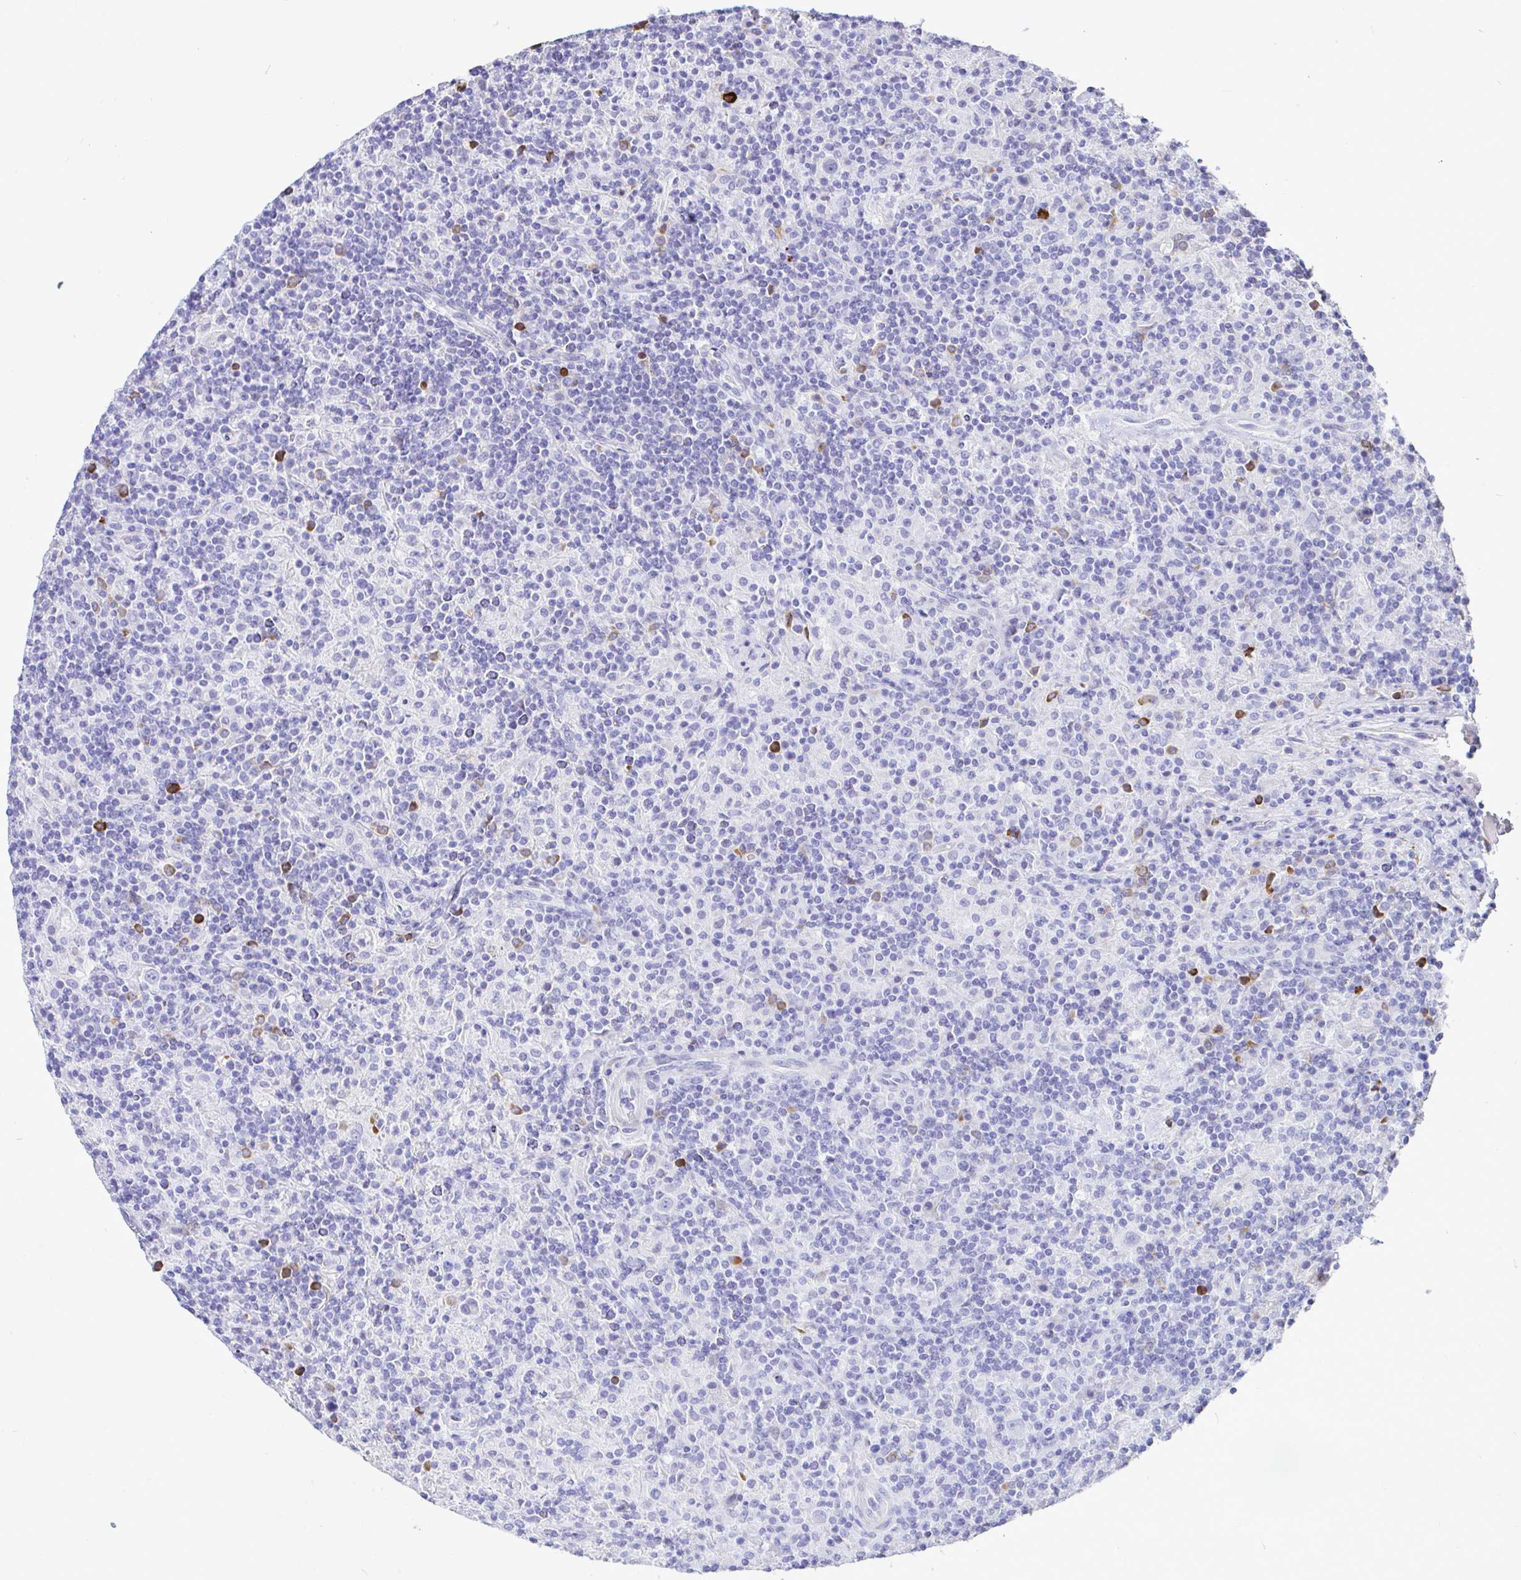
{"staining": {"intensity": "negative", "quantity": "none", "location": "none"}, "tissue": "lymphoma", "cell_type": "Tumor cells", "image_type": "cancer", "snomed": [{"axis": "morphology", "description": "Hodgkin's disease, NOS"}, {"axis": "topography", "description": "Lymph node"}], "caption": "Immunohistochemistry (IHC) micrograph of neoplastic tissue: lymphoma stained with DAB demonstrates no significant protein staining in tumor cells.", "gene": "CCDC62", "patient": {"sex": "male", "age": 70}}